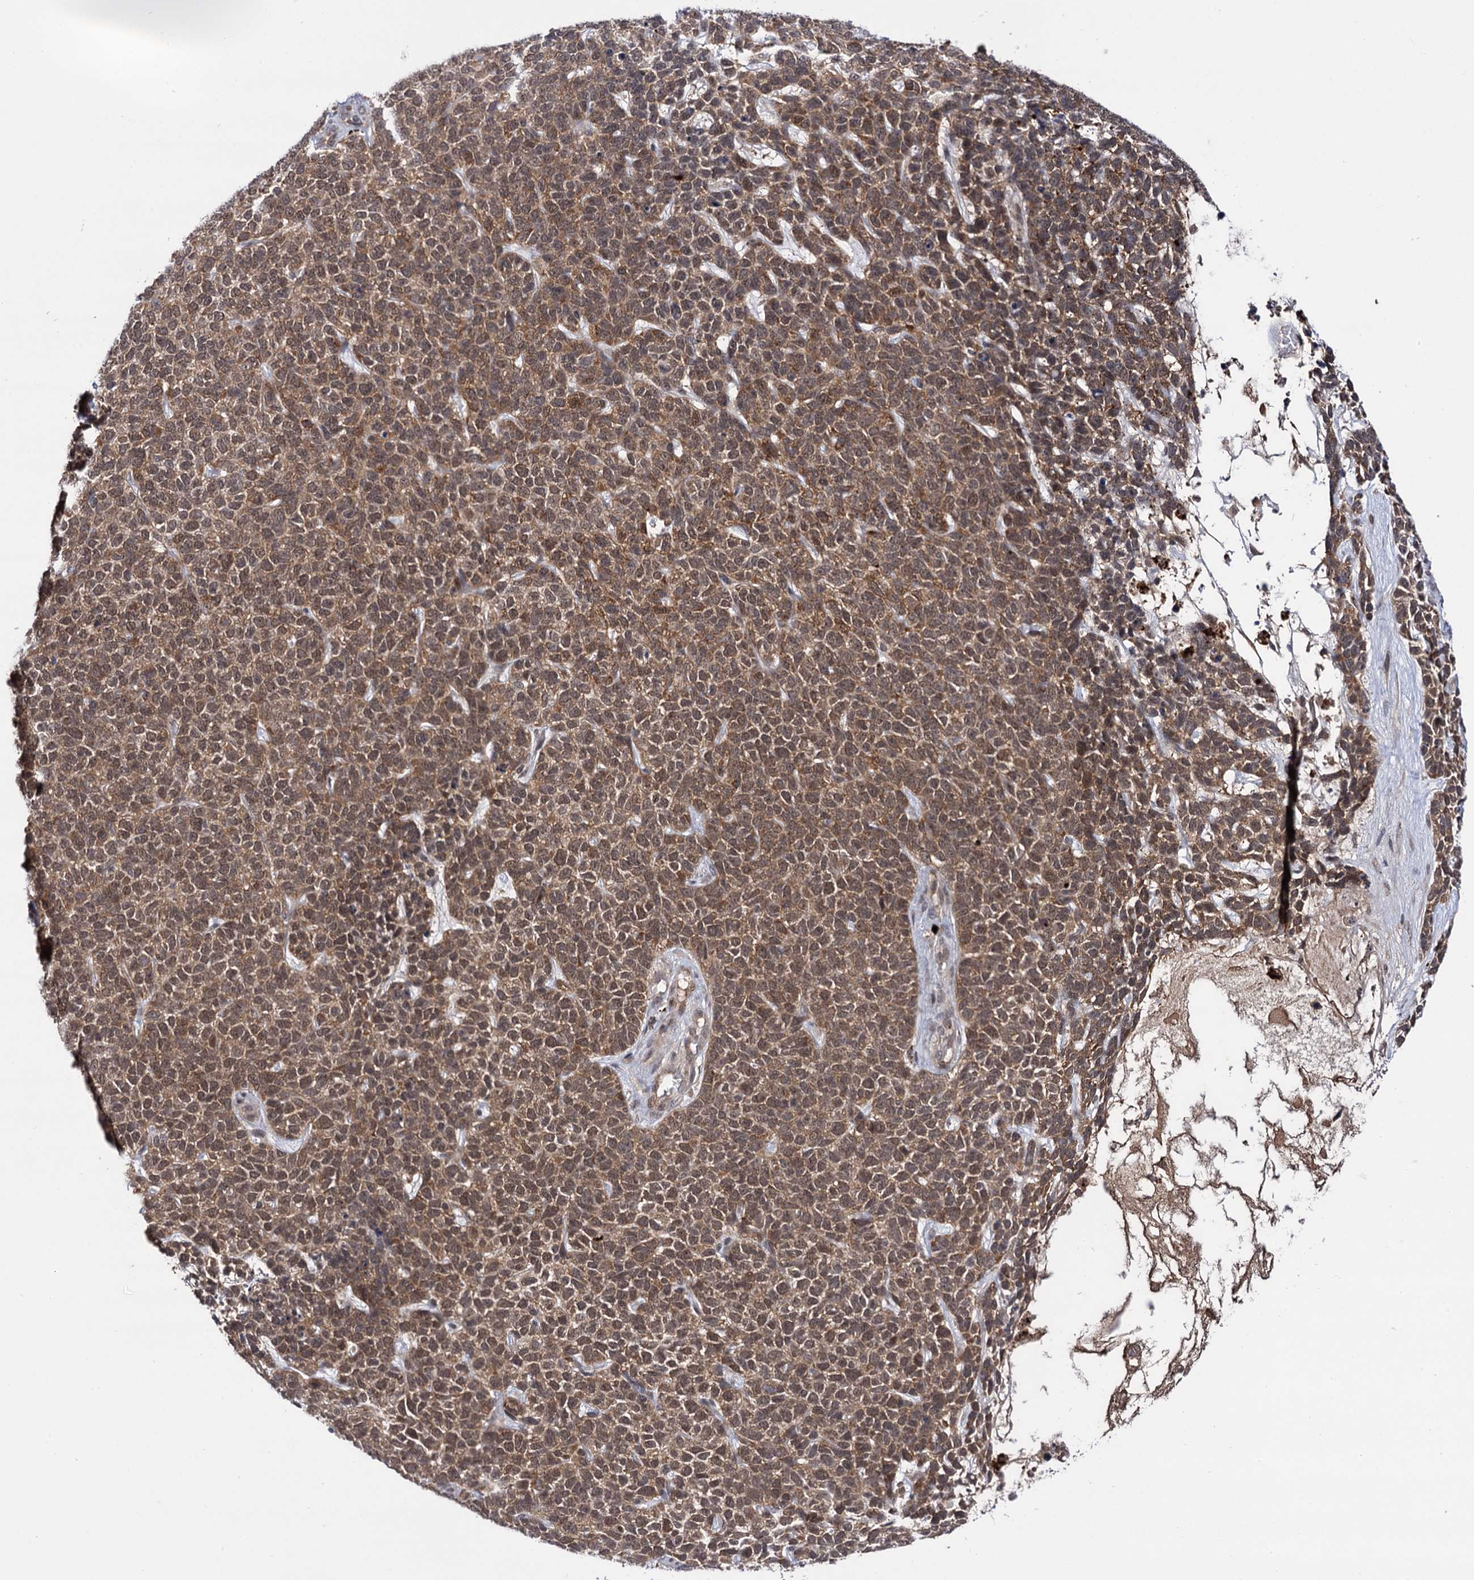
{"staining": {"intensity": "moderate", "quantity": ">75%", "location": "cytoplasmic/membranous,nuclear"}, "tissue": "skin cancer", "cell_type": "Tumor cells", "image_type": "cancer", "snomed": [{"axis": "morphology", "description": "Basal cell carcinoma"}, {"axis": "topography", "description": "Skin"}], "caption": "Basal cell carcinoma (skin) was stained to show a protein in brown. There is medium levels of moderate cytoplasmic/membranous and nuclear positivity in about >75% of tumor cells. The staining is performed using DAB brown chromogen to label protein expression. The nuclei are counter-stained blue using hematoxylin.", "gene": "MICAL2", "patient": {"sex": "female", "age": 84}}